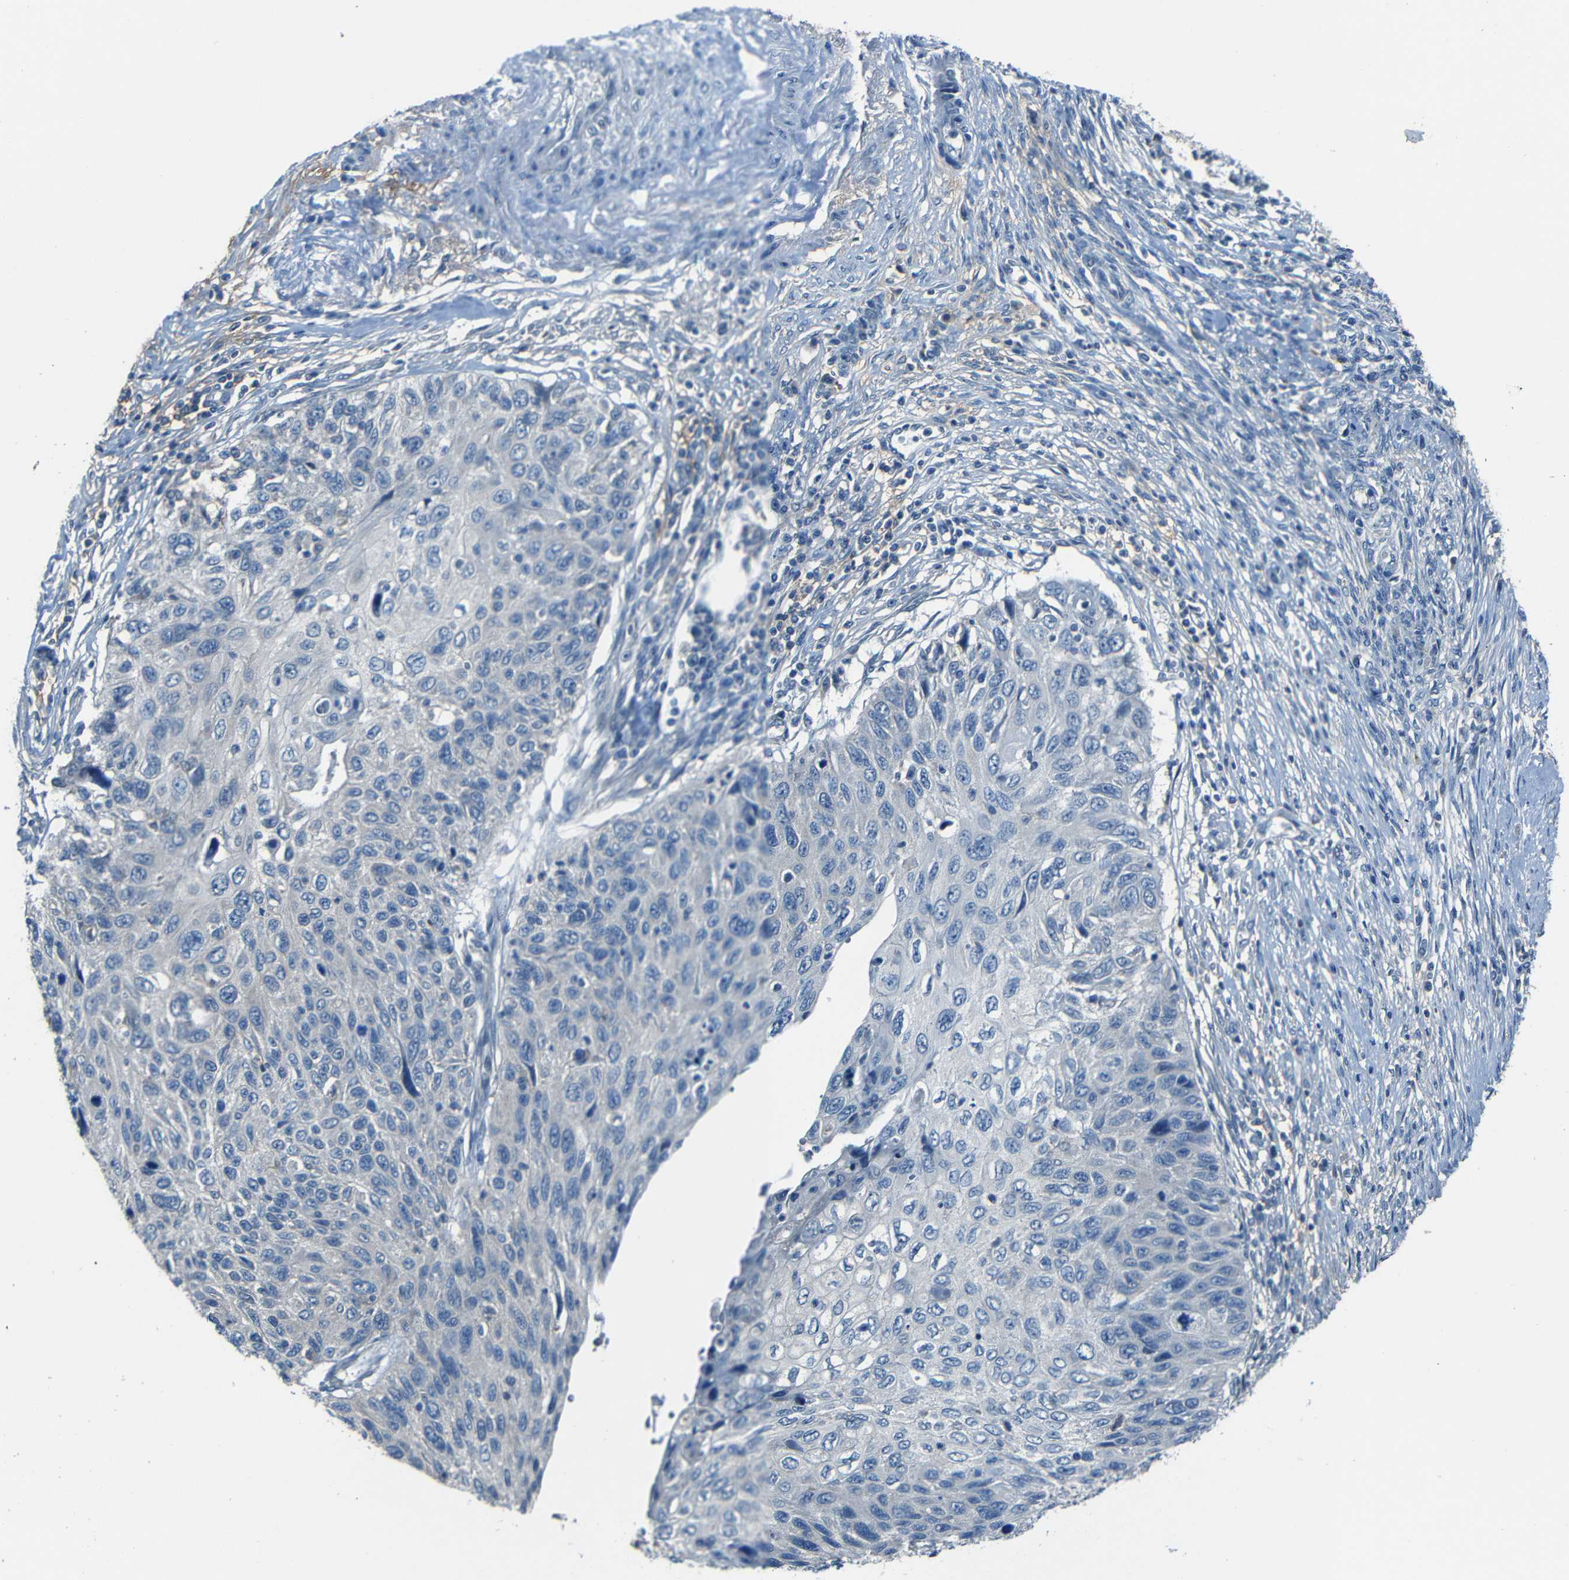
{"staining": {"intensity": "negative", "quantity": "none", "location": "none"}, "tissue": "cervical cancer", "cell_type": "Tumor cells", "image_type": "cancer", "snomed": [{"axis": "morphology", "description": "Squamous cell carcinoma, NOS"}, {"axis": "topography", "description": "Cervix"}], "caption": "Image shows no protein positivity in tumor cells of squamous cell carcinoma (cervical) tissue. The staining was performed using DAB to visualize the protein expression in brown, while the nuclei were stained in blue with hematoxylin (Magnification: 20x).", "gene": "SLA", "patient": {"sex": "female", "age": 70}}